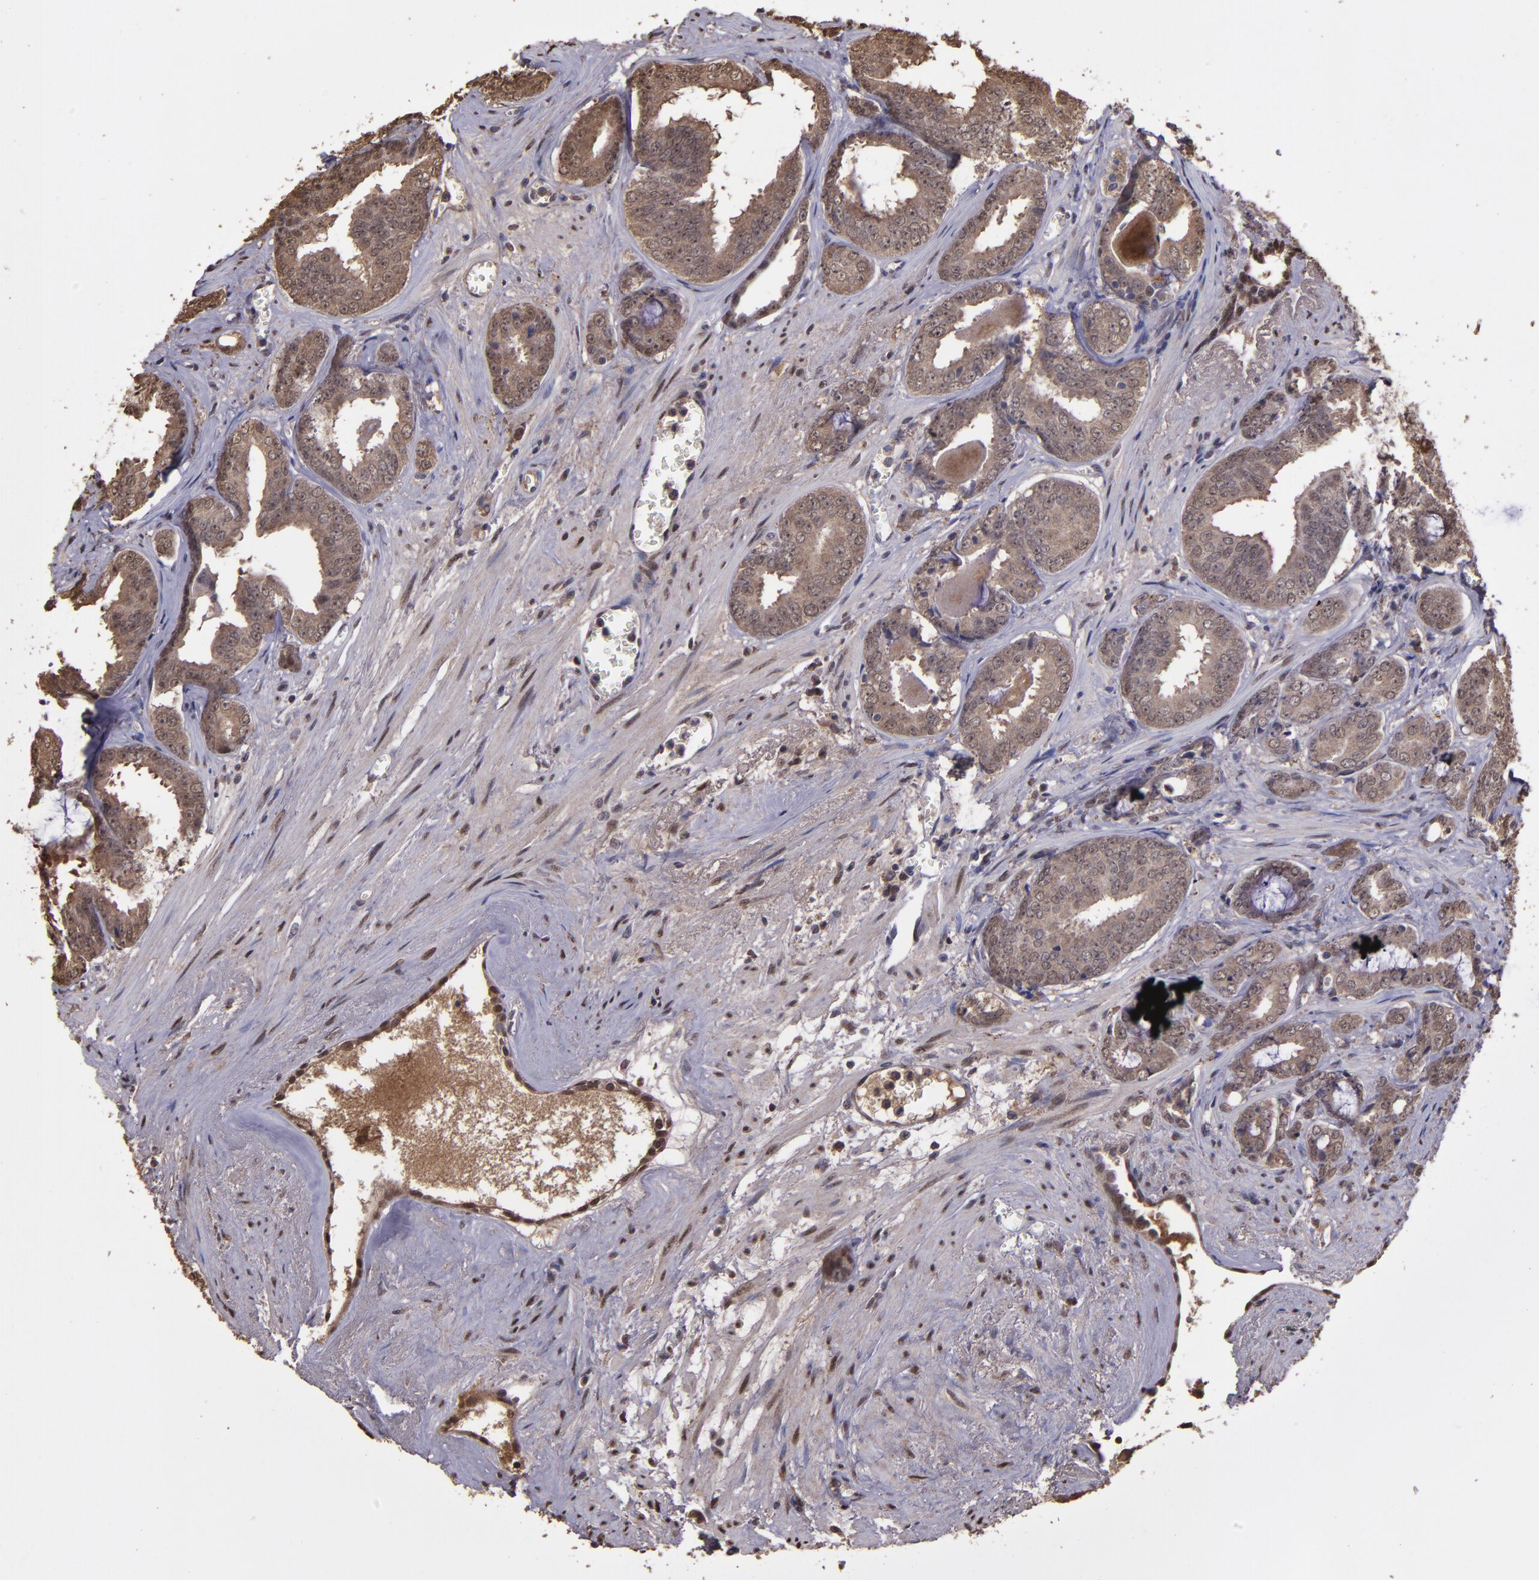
{"staining": {"intensity": "weak", "quantity": ">75%", "location": "cytoplasmic/membranous,nuclear"}, "tissue": "prostate cancer", "cell_type": "Tumor cells", "image_type": "cancer", "snomed": [{"axis": "morphology", "description": "Adenocarcinoma, Medium grade"}, {"axis": "topography", "description": "Prostate"}], "caption": "Tumor cells reveal weak cytoplasmic/membranous and nuclear staining in approximately >75% of cells in prostate cancer (adenocarcinoma (medium-grade)).", "gene": "SERPINF2", "patient": {"sex": "male", "age": 79}}